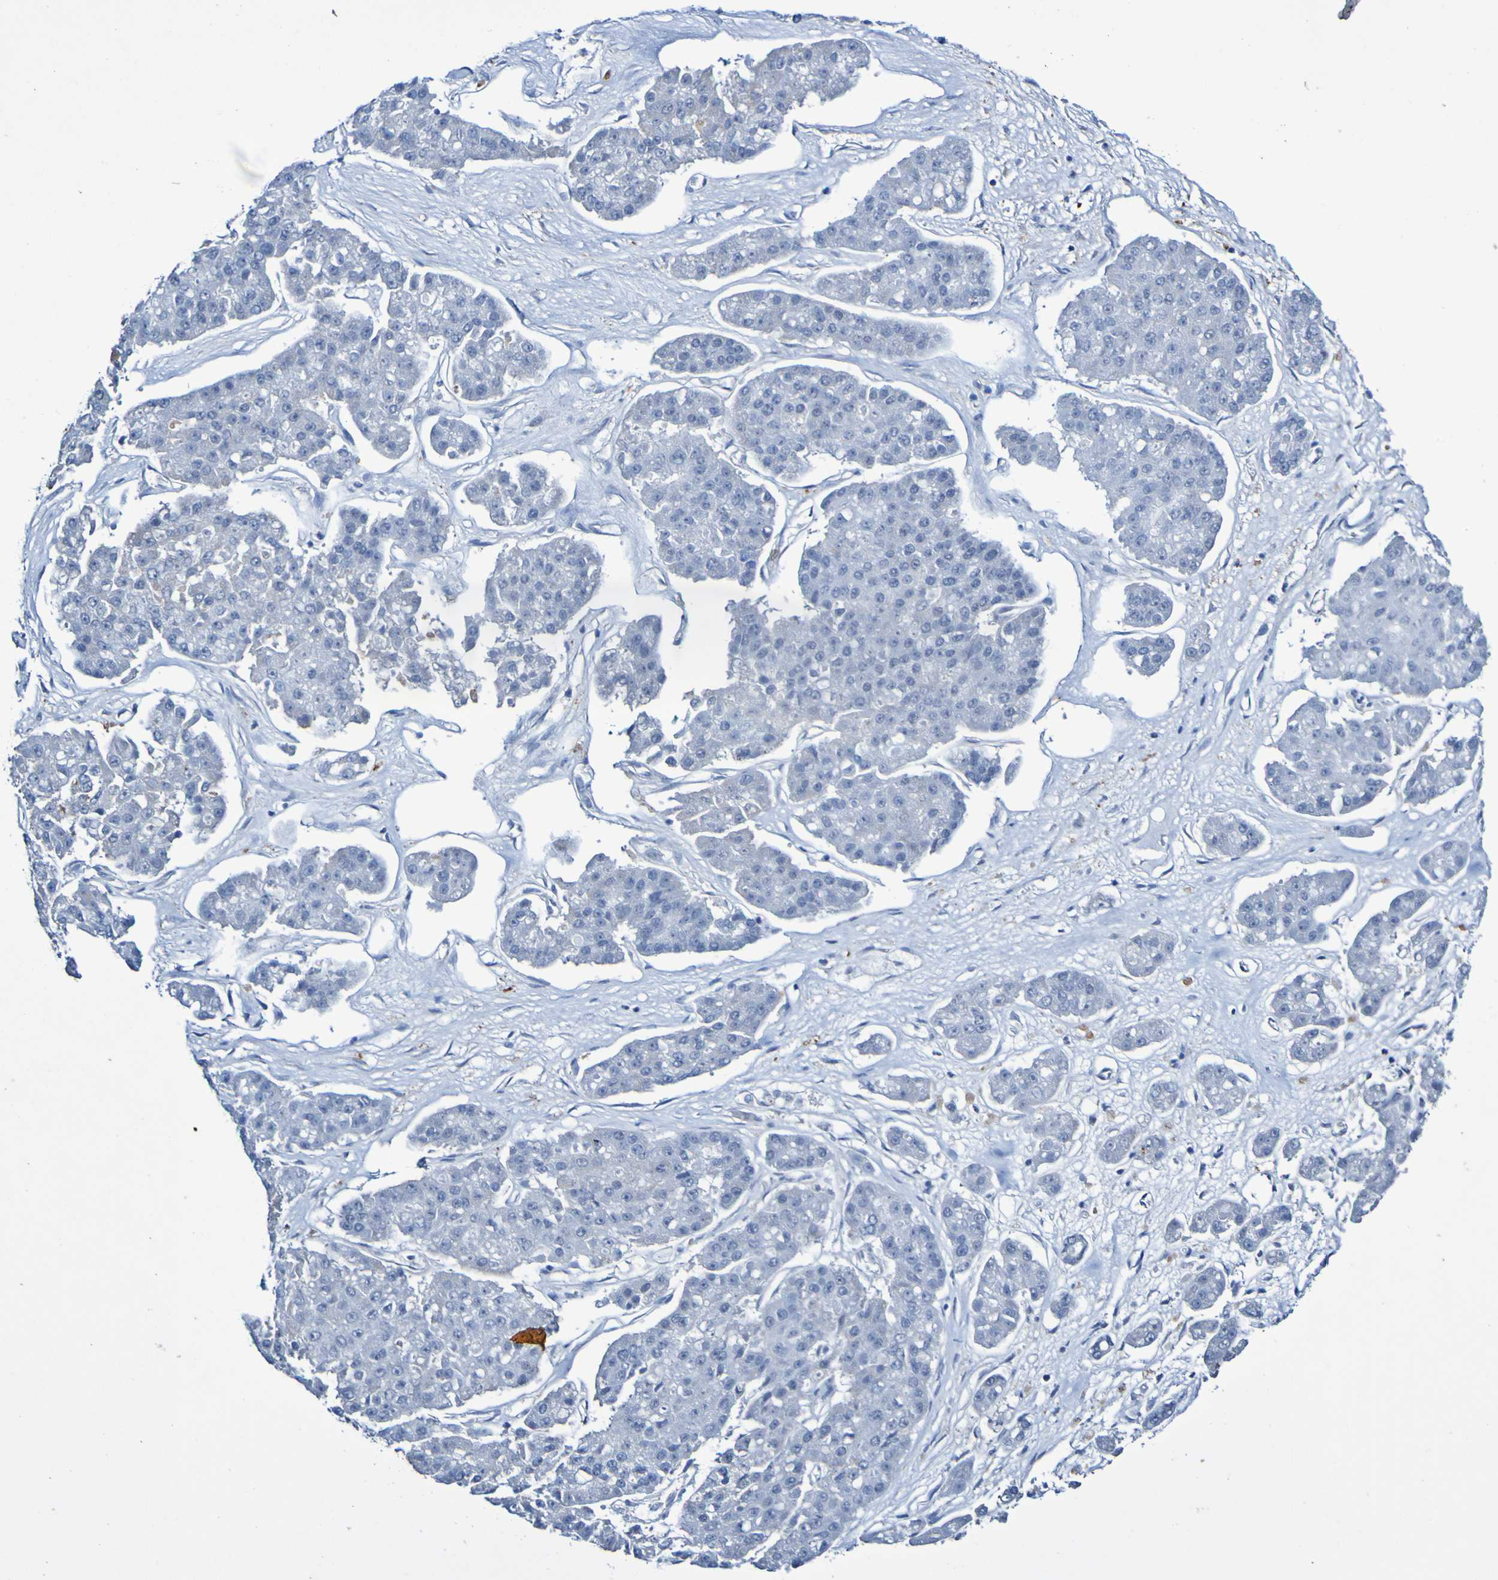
{"staining": {"intensity": "negative", "quantity": "none", "location": "none"}, "tissue": "pancreatic cancer", "cell_type": "Tumor cells", "image_type": "cancer", "snomed": [{"axis": "morphology", "description": "Adenocarcinoma, NOS"}, {"axis": "topography", "description": "Pancreas"}], "caption": "Immunohistochemistry photomicrograph of neoplastic tissue: human adenocarcinoma (pancreatic) stained with DAB (3,3'-diaminobenzidine) displays no significant protein expression in tumor cells. (Stains: DAB (3,3'-diaminobenzidine) immunohistochemistry with hematoxylin counter stain, Microscopy: brightfield microscopy at high magnification).", "gene": "PCGF1", "patient": {"sex": "male", "age": 50}}